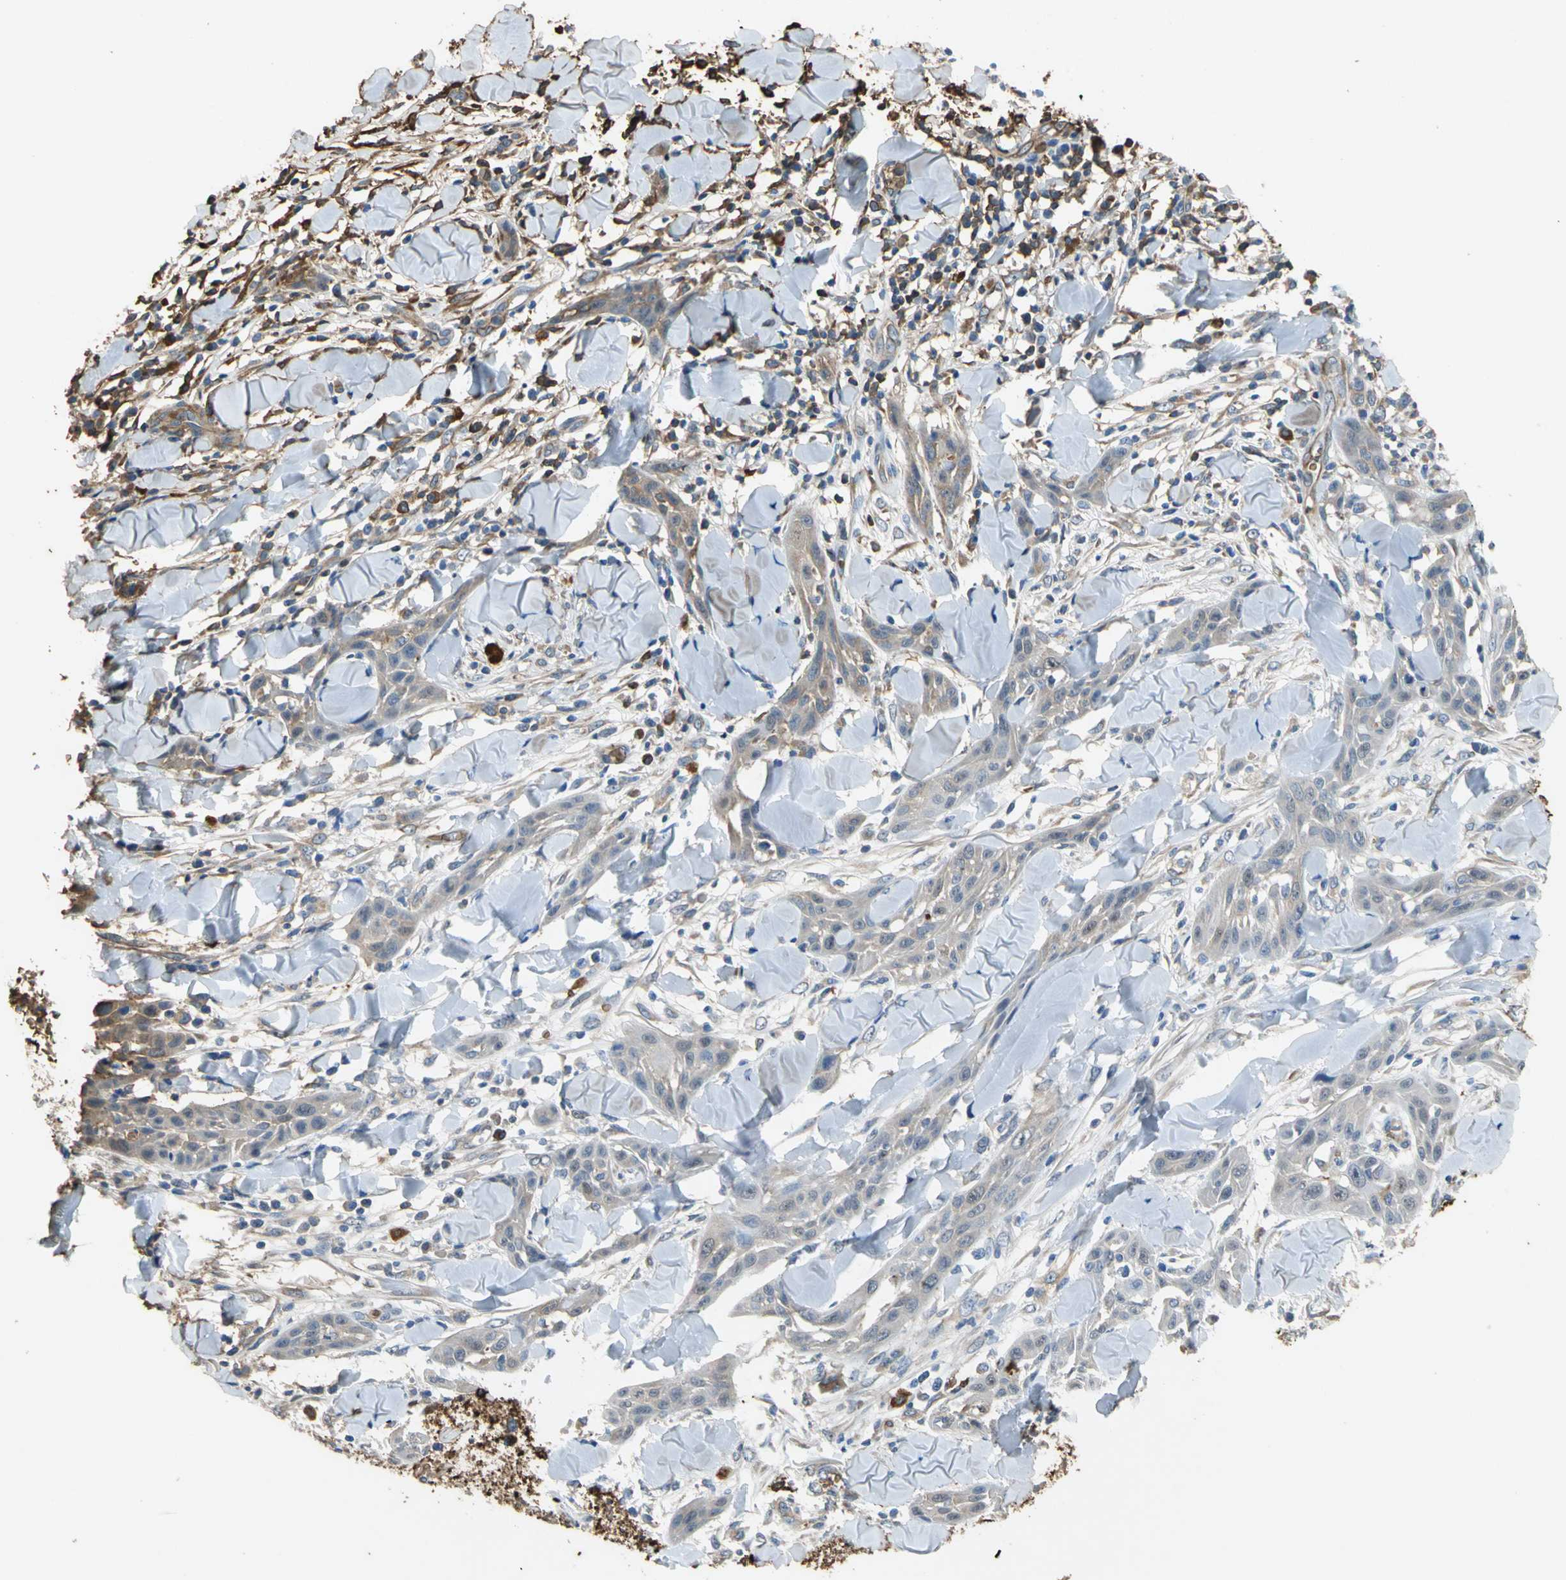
{"staining": {"intensity": "moderate", "quantity": ">75%", "location": "cytoplasmic/membranous"}, "tissue": "skin cancer", "cell_type": "Tumor cells", "image_type": "cancer", "snomed": [{"axis": "morphology", "description": "Squamous cell carcinoma, NOS"}, {"axis": "topography", "description": "Skin"}], "caption": "Moderate cytoplasmic/membranous positivity is present in approximately >75% of tumor cells in squamous cell carcinoma (skin).", "gene": "TREM1", "patient": {"sex": "male", "age": 24}}